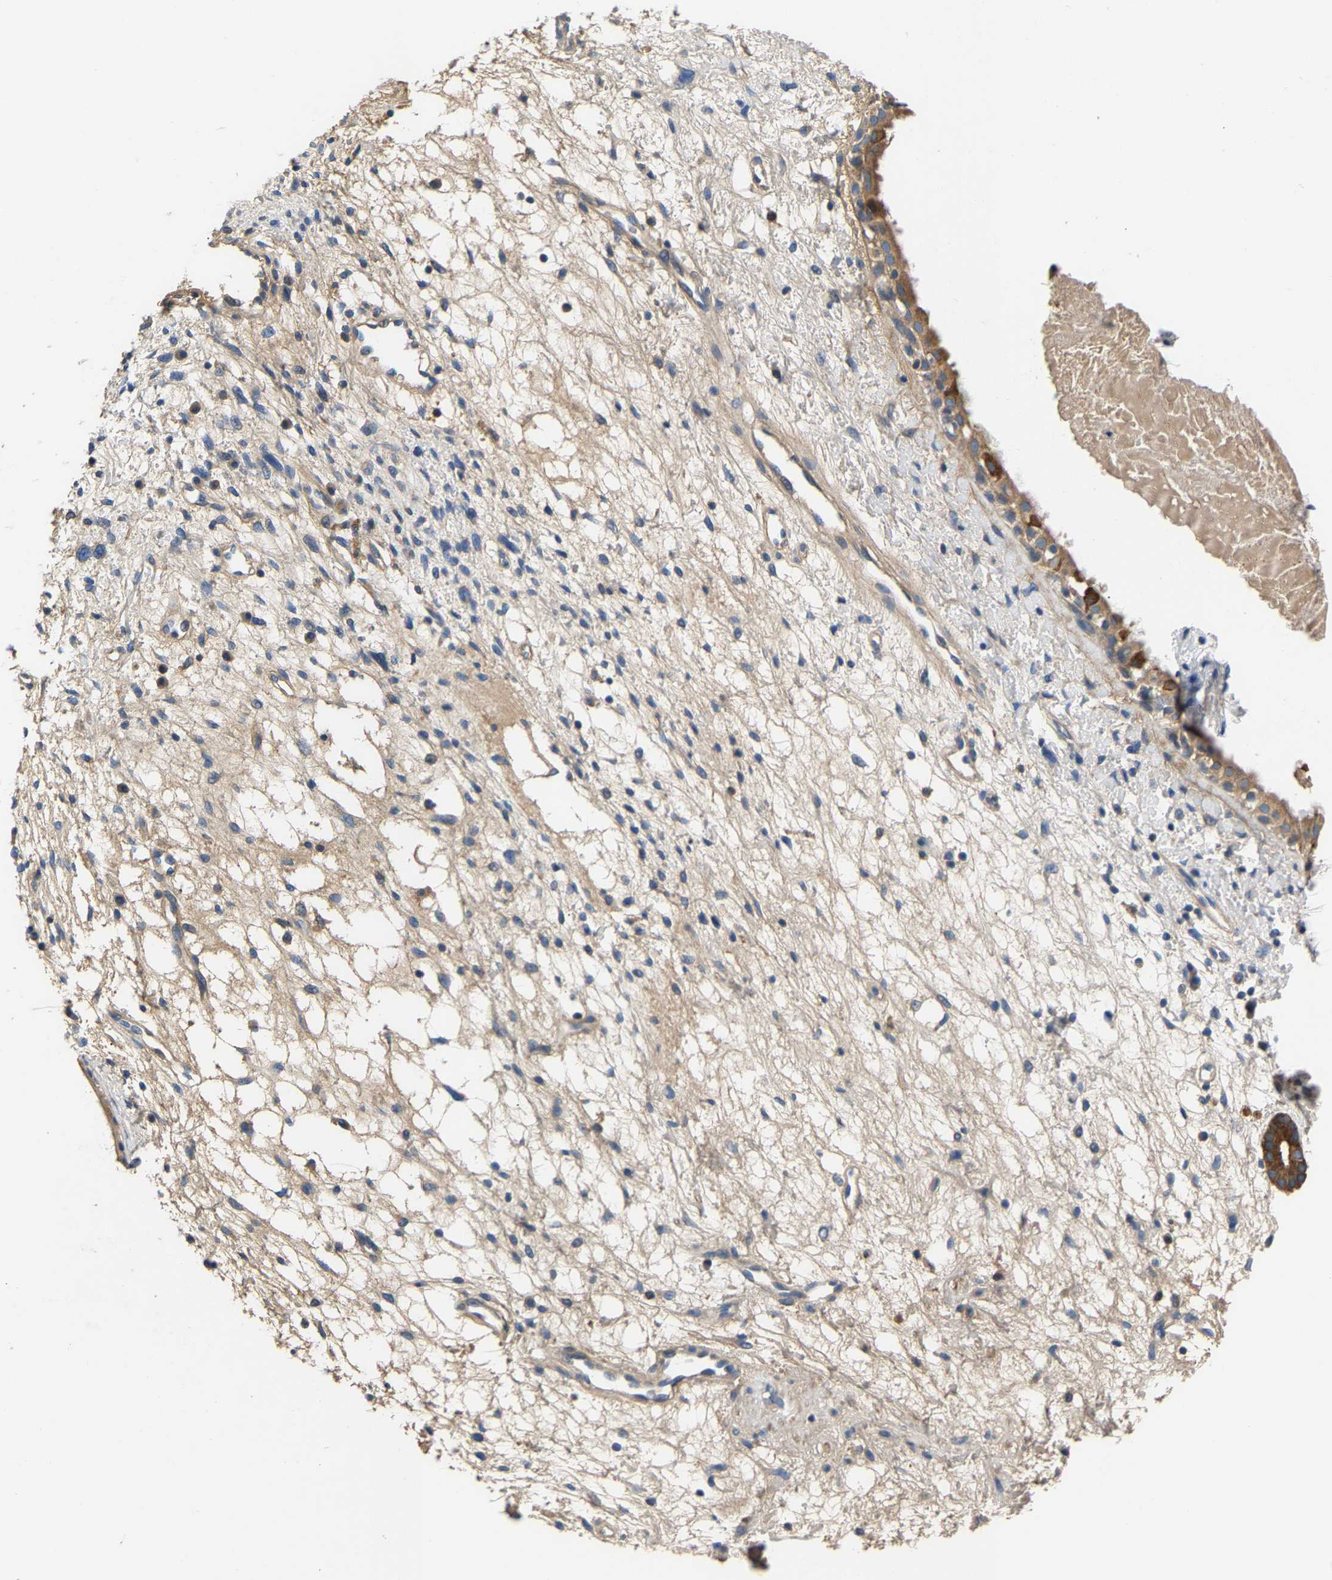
{"staining": {"intensity": "moderate", "quantity": ">75%", "location": "cytoplasmic/membranous"}, "tissue": "nasopharynx", "cell_type": "Respiratory epithelial cells", "image_type": "normal", "snomed": [{"axis": "morphology", "description": "Normal tissue, NOS"}, {"axis": "topography", "description": "Nasopharynx"}], "caption": "Immunohistochemistry image of unremarkable nasopharynx stained for a protein (brown), which reveals medium levels of moderate cytoplasmic/membranous expression in approximately >75% of respiratory epithelial cells.", "gene": "CCDC171", "patient": {"sex": "male", "age": 22}}